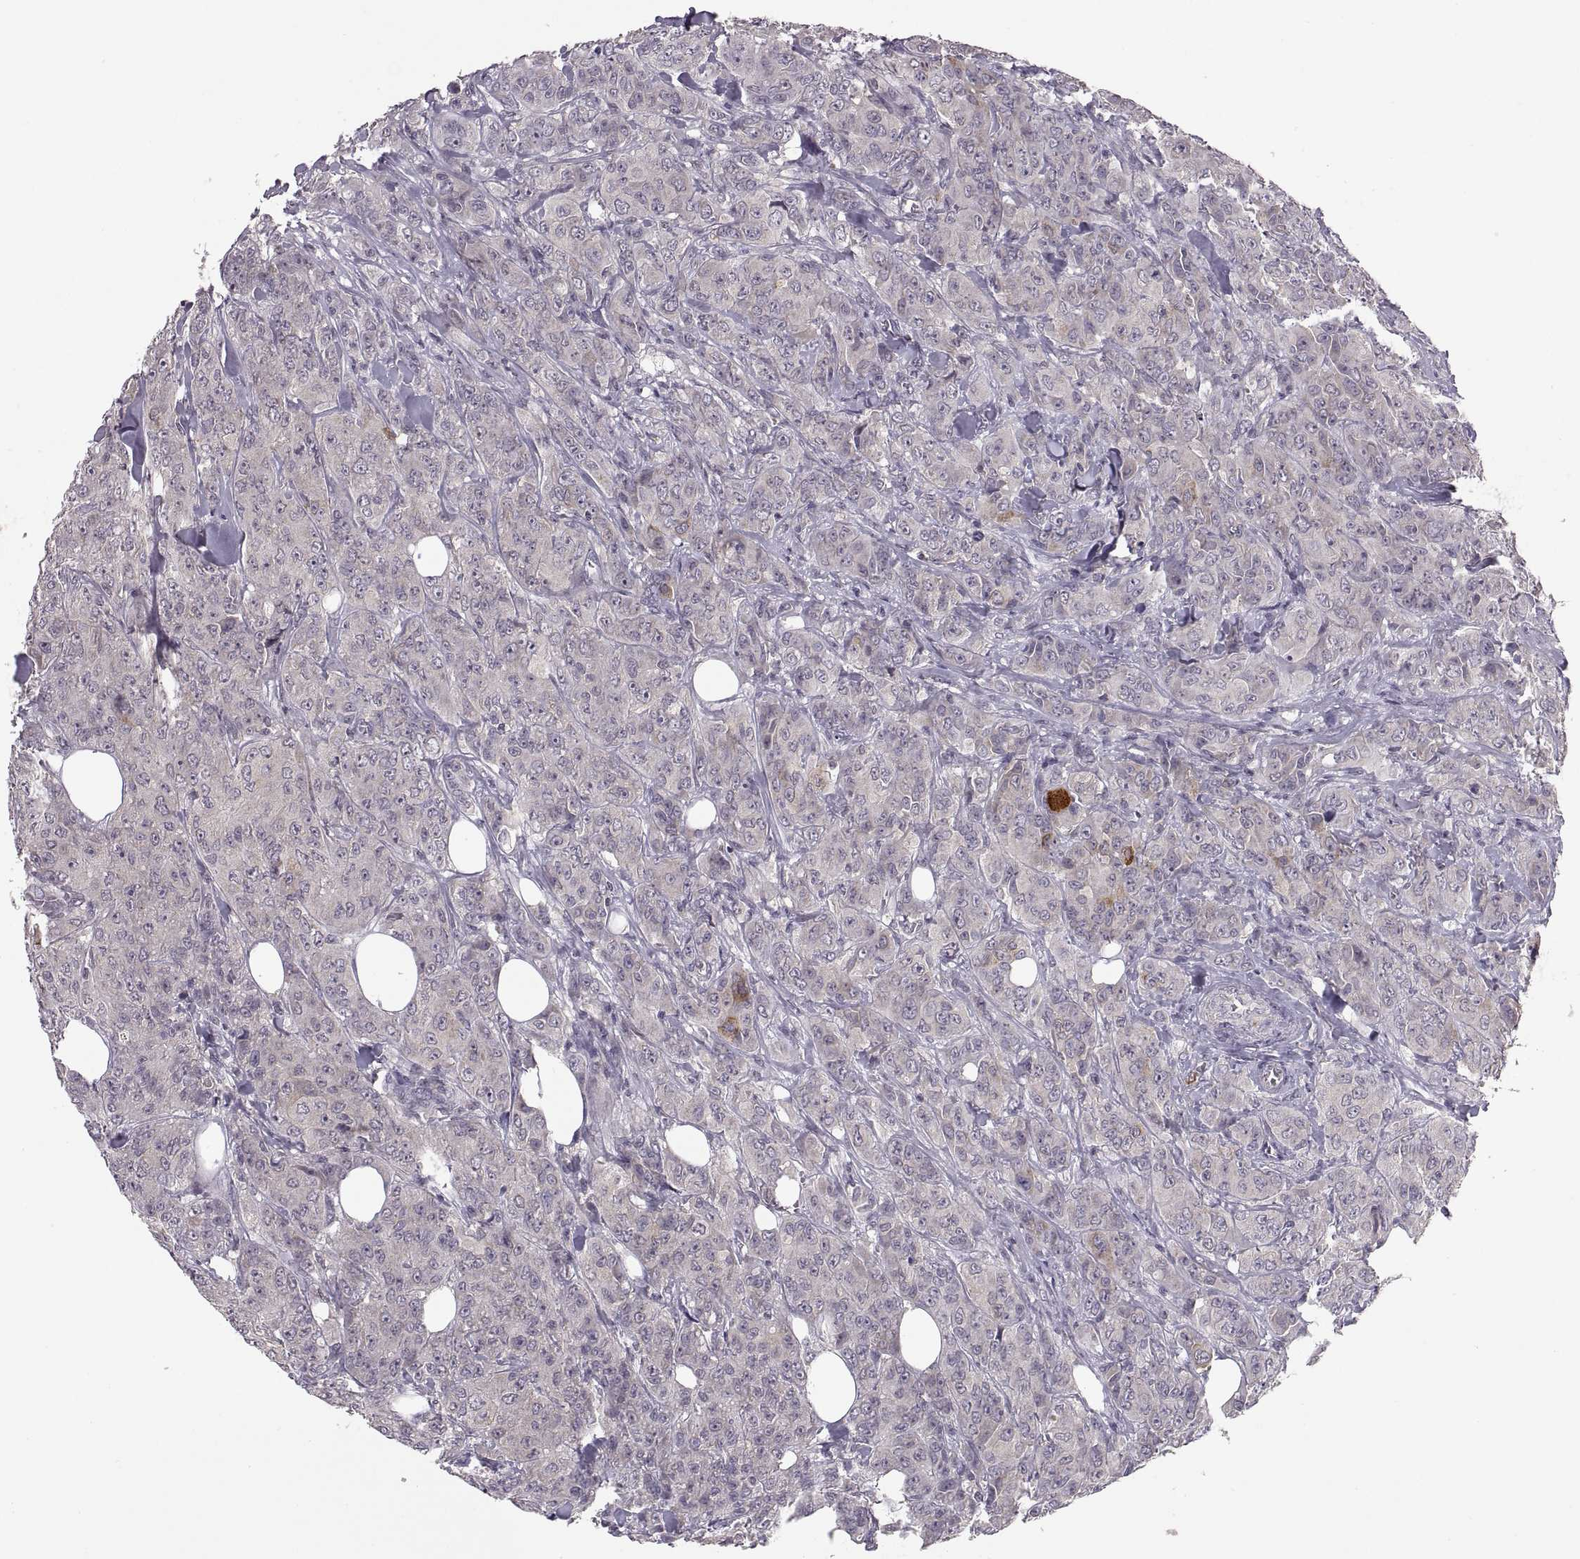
{"staining": {"intensity": "weak", "quantity": "<25%", "location": "cytoplasmic/membranous"}, "tissue": "breast cancer", "cell_type": "Tumor cells", "image_type": "cancer", "snomed": [{"axis": "morphology", "description": "Duct carcinoma"}, {"axis": "topography", "description": "Breast"}], "caption": "Human invasive ductal carcinoma (breast) stained for a protein using IHC shows no staining in tumor cells.", "gene": "HMGCR", "patient": {"sex": "female", "age": 43}}